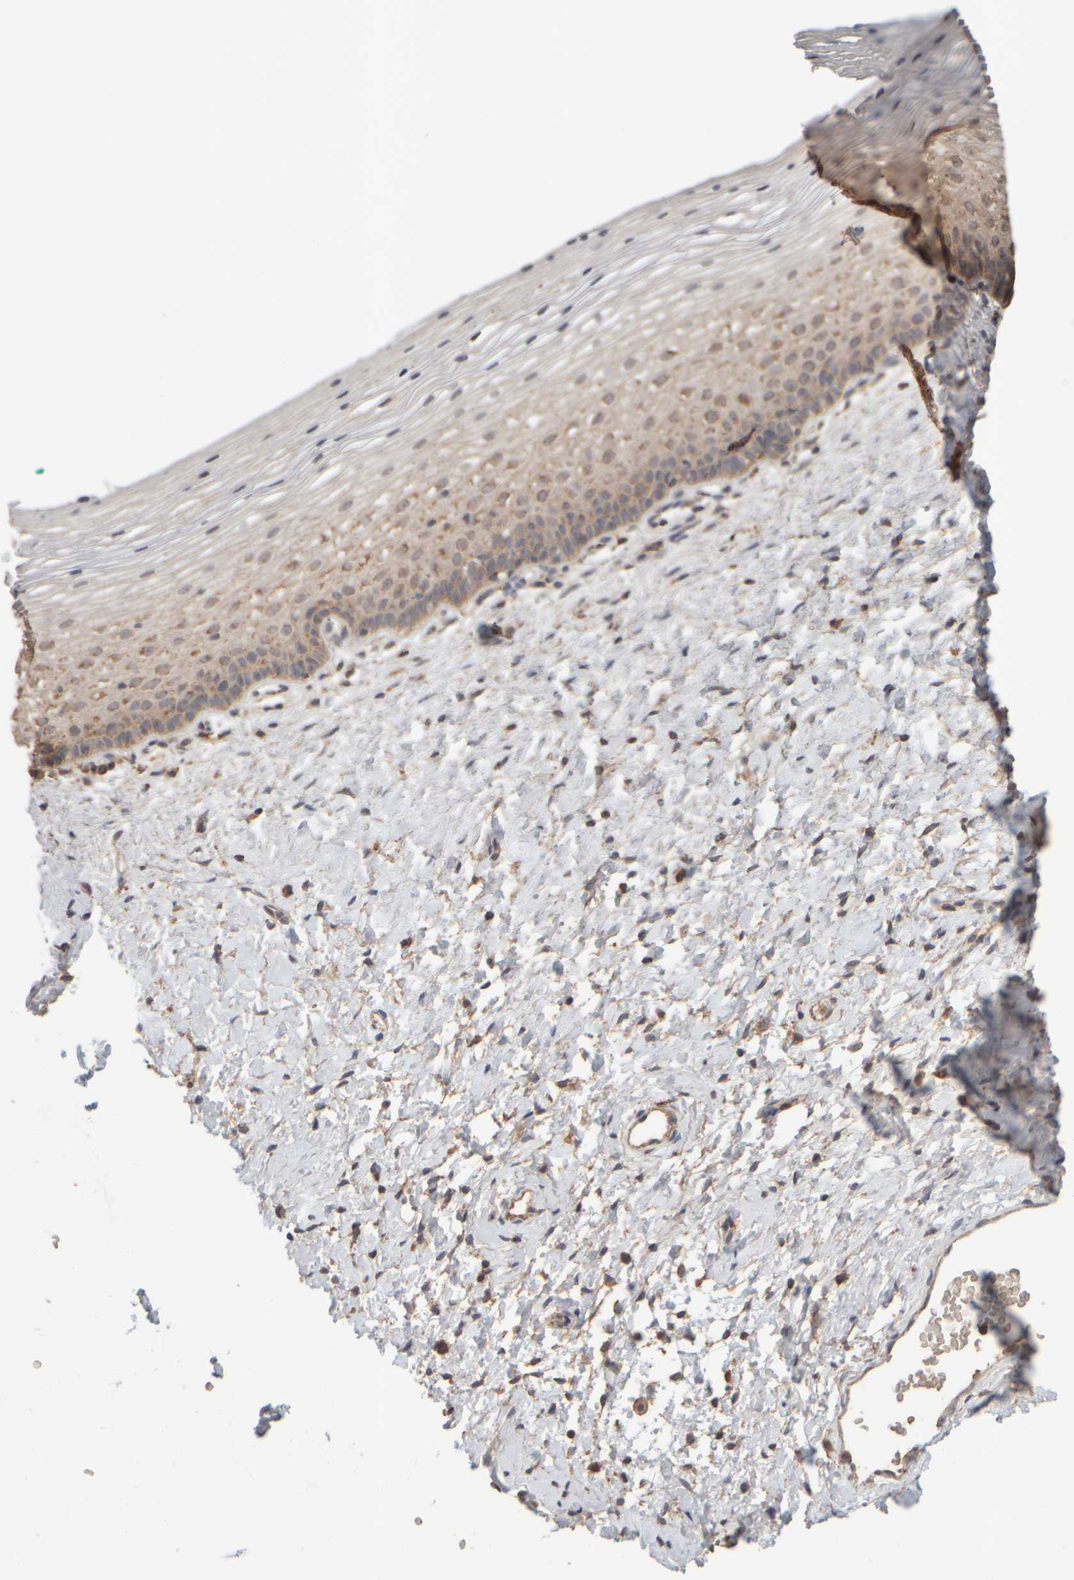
{"staining": {"intensity": "moderate", "quantity": "25%-75%", "location": "cytoplasmic/membranous"}, "tissue": "cervix", "cell_type": "Glandular cells", "image_type": "normal", "snomed": [{"axis": "morphology", "description": "Normal tissue, NOS"}, {"axis": "topography", "description": "Cervix"}], "caption": "Immunohistochemistry of normal cervix displays medium levels of moderate cytoplasmic/membranous positivity in approximately 25%-75% of glandular cells. (DAB (3,3'-diaminobenzidine) IHC, brown staining for protein, blue staining for nuclei).", "gene": "EIF2B3", "patient": {"sex": "female", "age": 72}}